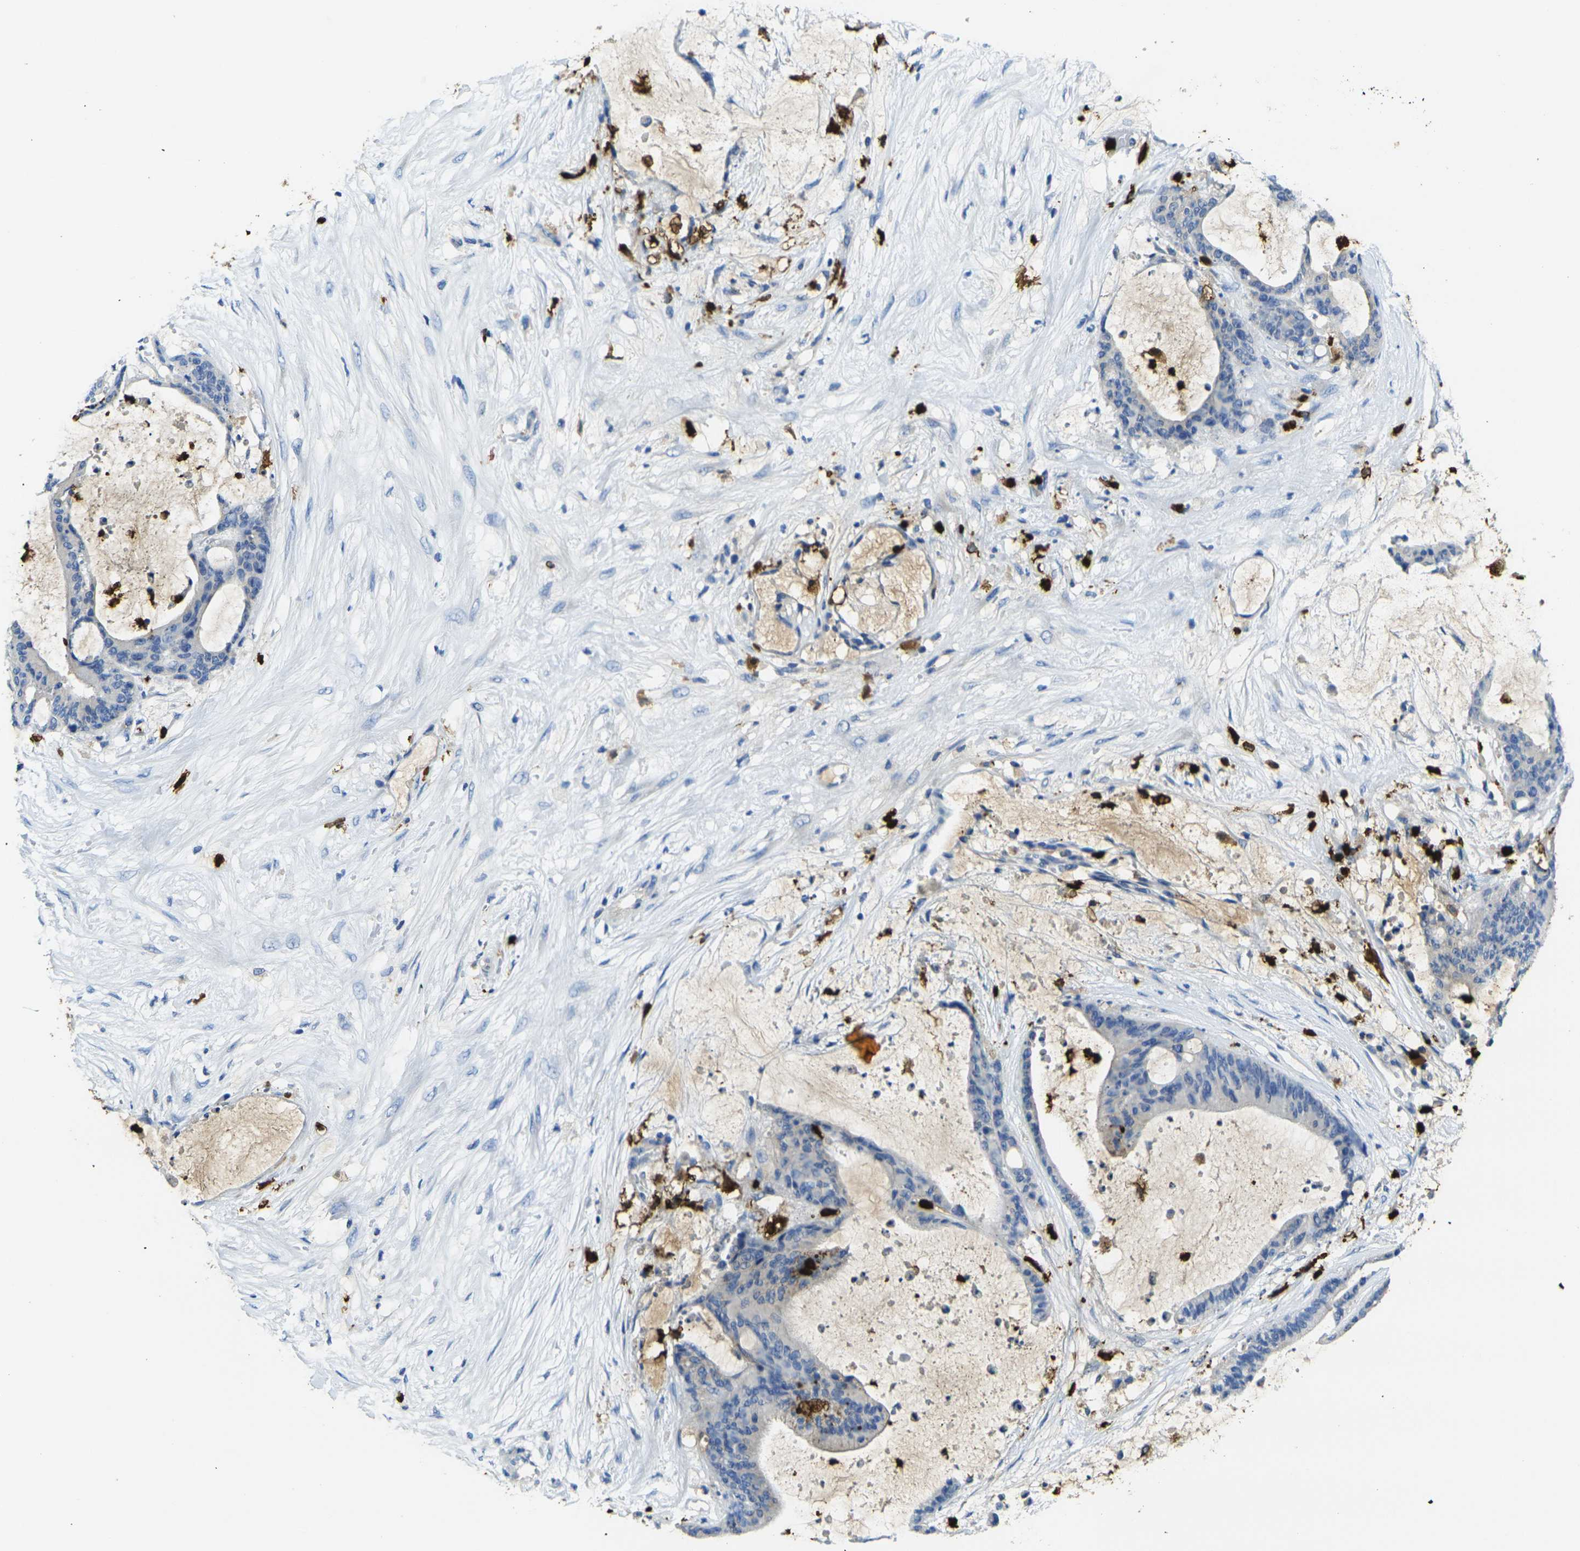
{"staining": {"intensity": "negative", "quantity": "none", "location": "none"}, "tissue": "liver cancer", "cell_type": "Tumor cells", "image_type": "cancer", "snomed": [{"axis": "morphology", "description": "Cholangiocarcinoma"}, {"axis": "topography", "description": "Liver"}], "caption": "The IHC image has no significant positivity in tumor cells of liver cancer (cholangiocarcinoma) tissue.", "gene": "S100A9", "patient": {"sex": "female", "age": 73}}